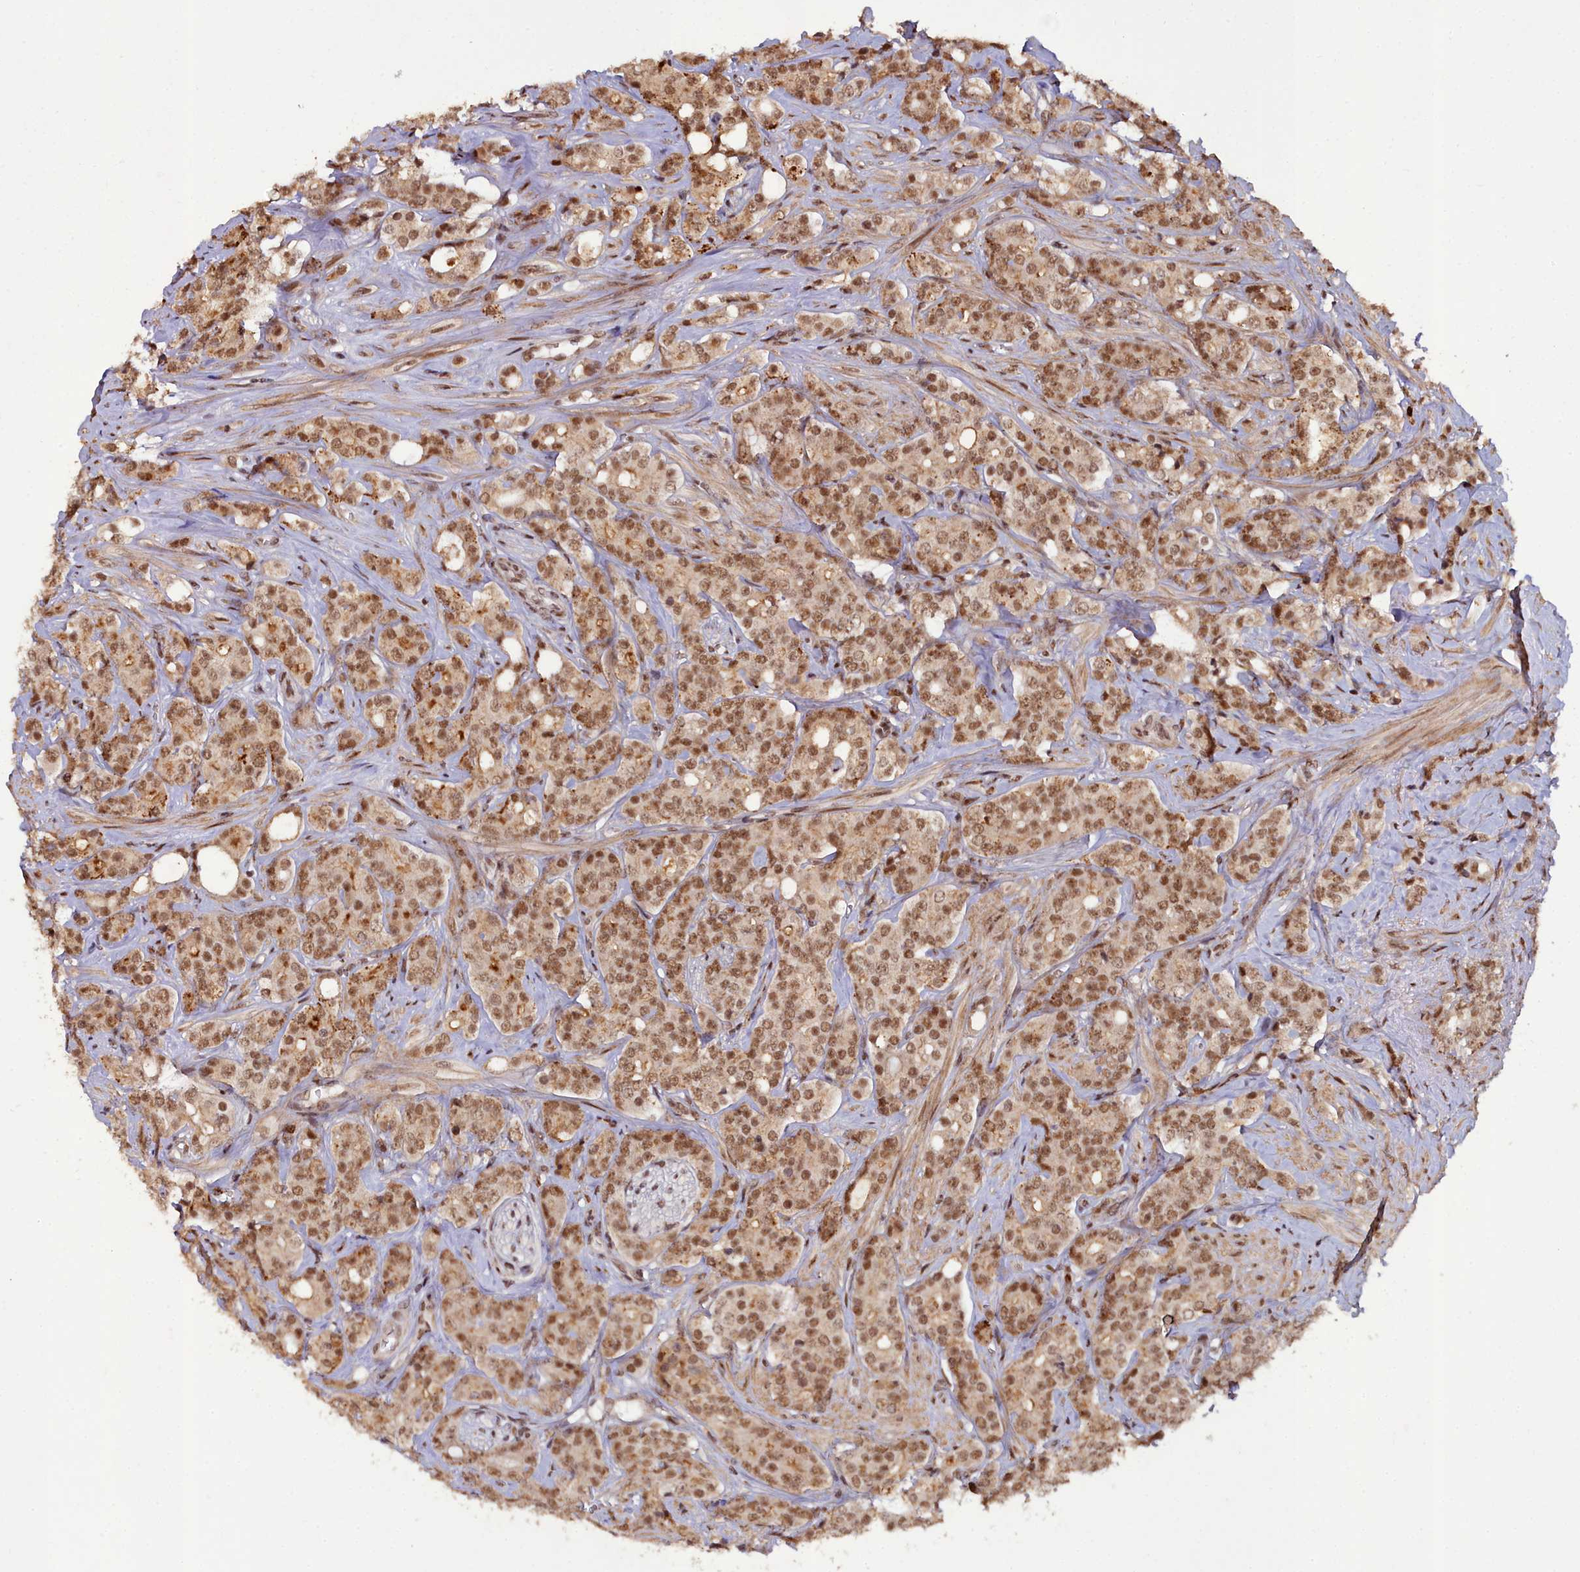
{"staining": {"intensity": "moderate", "quantity": ">75%", "location": "nuclear"}, "tissue": "prostate cancer", "cell_type": "Tumor cells", "image_type": "cancer", "snomed": [{"axis": "morphology", "description": "Adenocarcinoma, High grade"}, {"axis": "topography", "description": "Prostate"}], "caption": "High-grade adenocarcinoma (prostate) stained with a brown dye shows moderate nuclear positive positivity in approximately >75% of tumor cells.", "gene": "CXXC1", "patient": {"sex": "male", "age": 62}}